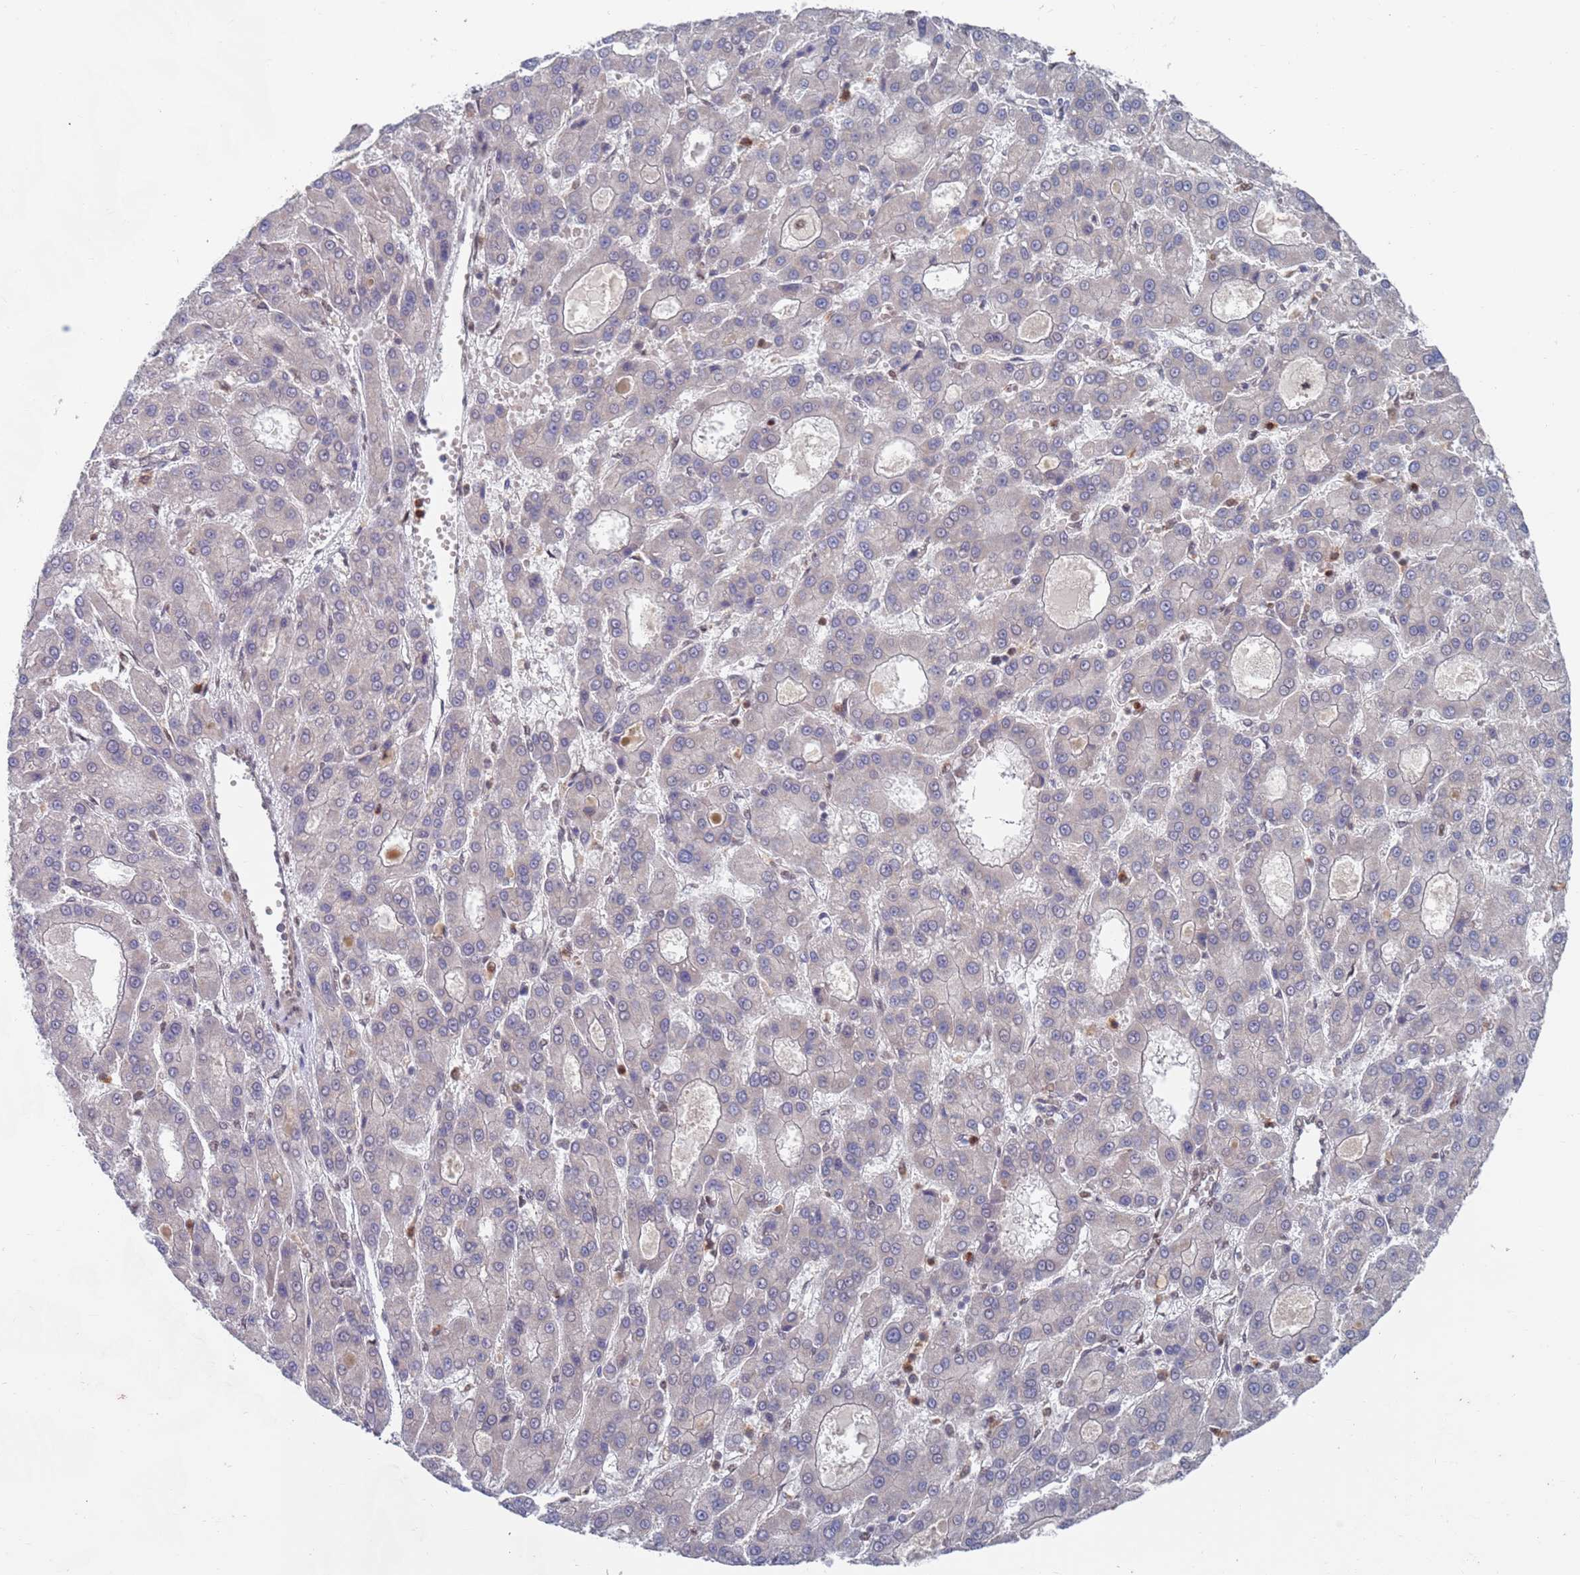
{"staining": {"intensity": "negative", "quantity": "none", "location": "none"}, "tissue": "liver cancer", "cell_type": "Tumor cells", "image_type": "cancer", "snomed": [{"axis": "morphology", "description": "Carcinoma, Hepatocellular, NOS"}, {"axis": "topography", "description": "Liver"}], "caption": "There is no significant expression in tumor cells of liver cancer.", "gene": "RPP25", "patient": {"sex": "male", "age": 70}}